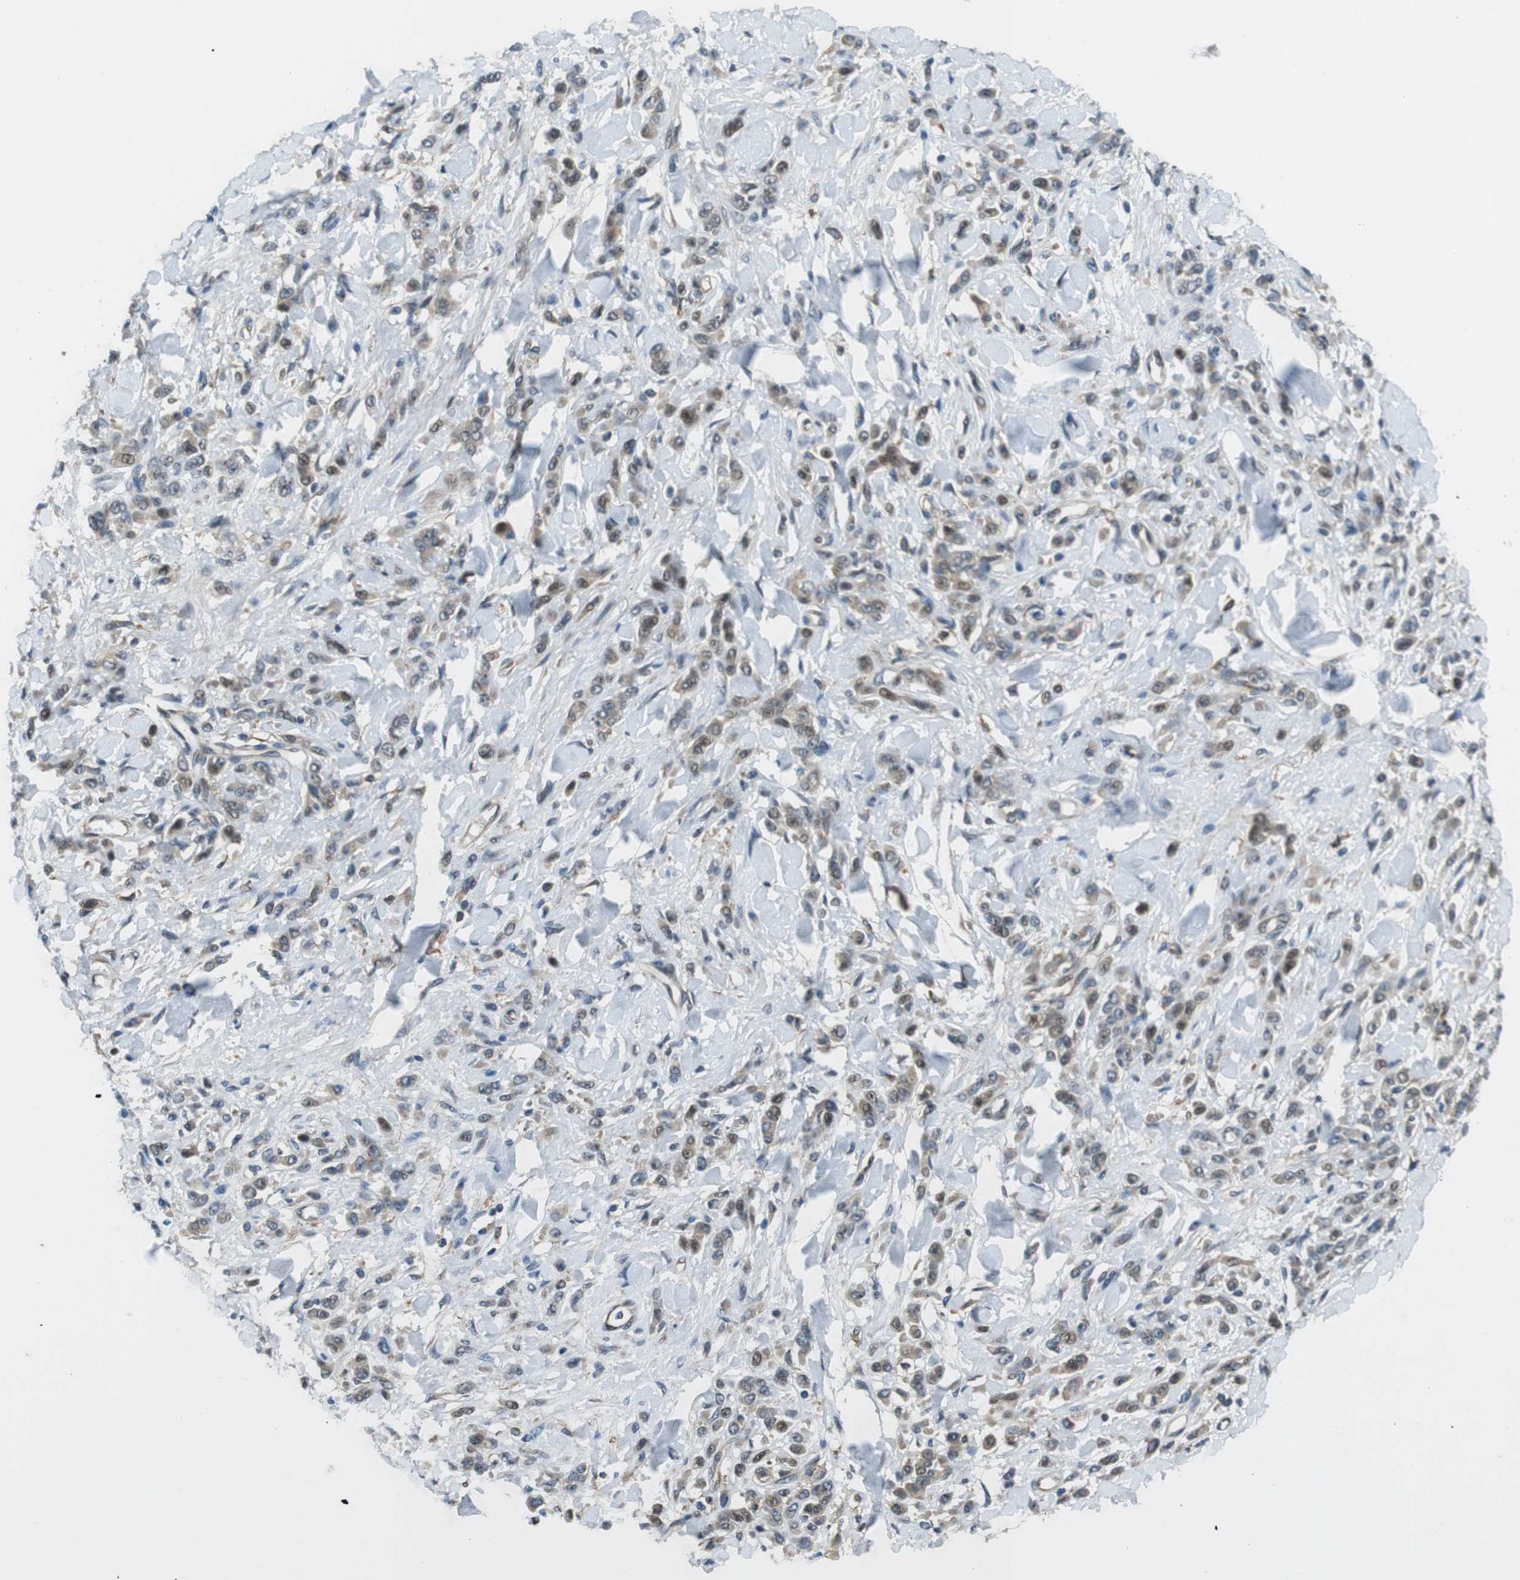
{"staining": {"intensity": "moderate", "quantity": ">75%", "location": "cytoplasmic/membranous"}, "tissue": "stomach cancer", "cell_type": "Tumor cells", "image_type": "cancer", "snomed": [{"axis": "morphology", "description": "Normal tissue, NOS"}, {"axis": "morphology", "description": "Adenocarcinoma, NOS"}, {"axis": "topography", "description": "Stomach"}], "caption": "Protein staining of stomach cancer tissue reveals moderate cytoplasmic/membranous positivity in about >75% of tumor cells.", "gene": "PALD1", "patient": {"sex": "male", "age": 82}}